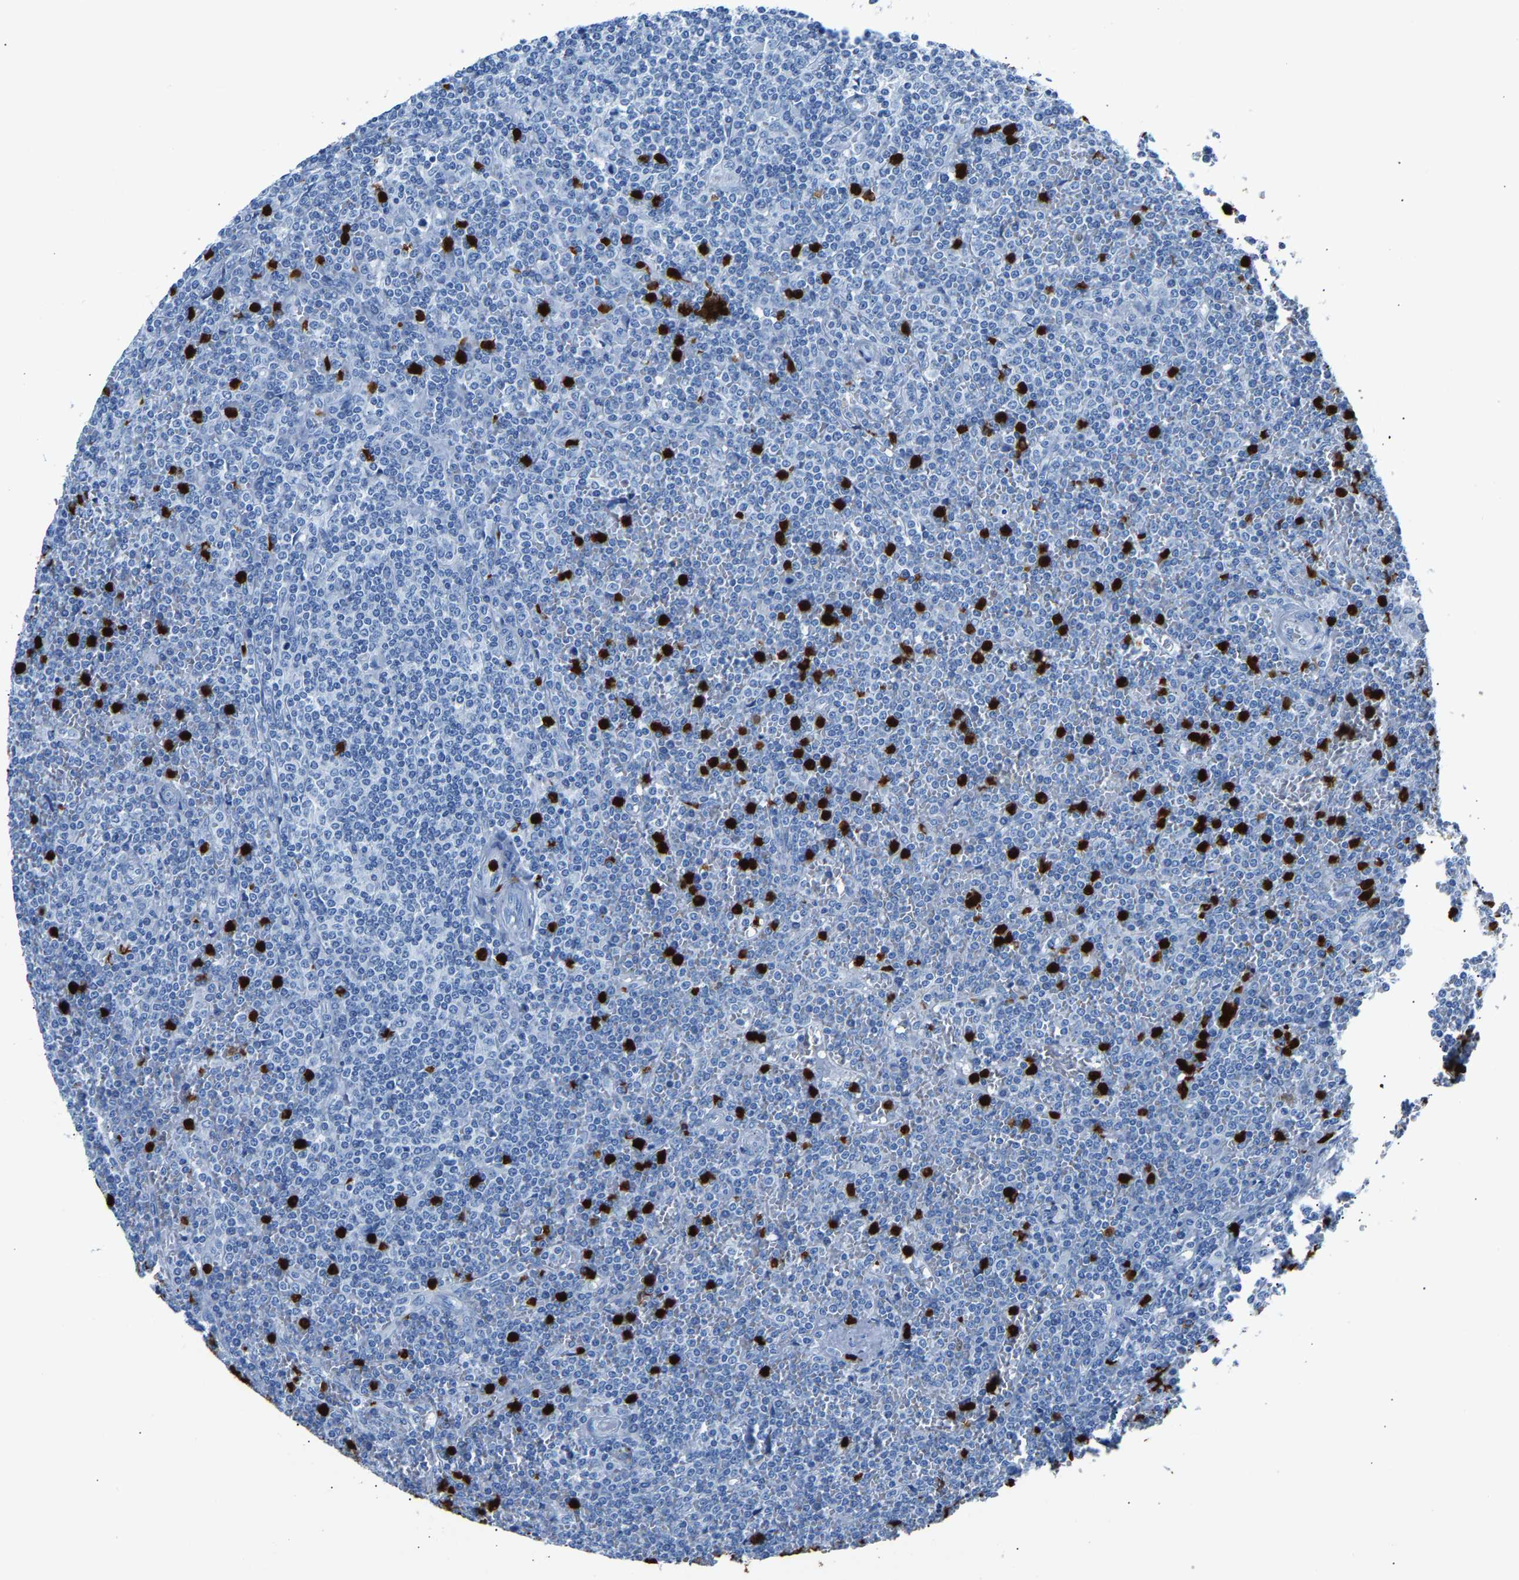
{"staining": {"intensity": "negative", "quantity": "none", "location": "none"}, "tissue": "lymphoma", "cell_type": "Tumor cells", "image_type": "cancer", "snomed": [{"axis": "morphology", "description": "Malignant lymphoma, non-Hodgkin's type, Low grade"}, {"axis": "topography", "description": "Spleen"}], "caption": "Low-grade malignant lymphoma, non-Hodgkin's type stained for a protein using IHC demonstrates no staining tumor cells.", "gene": "S100P", "patient": {"sex": "female", "age": 19}}